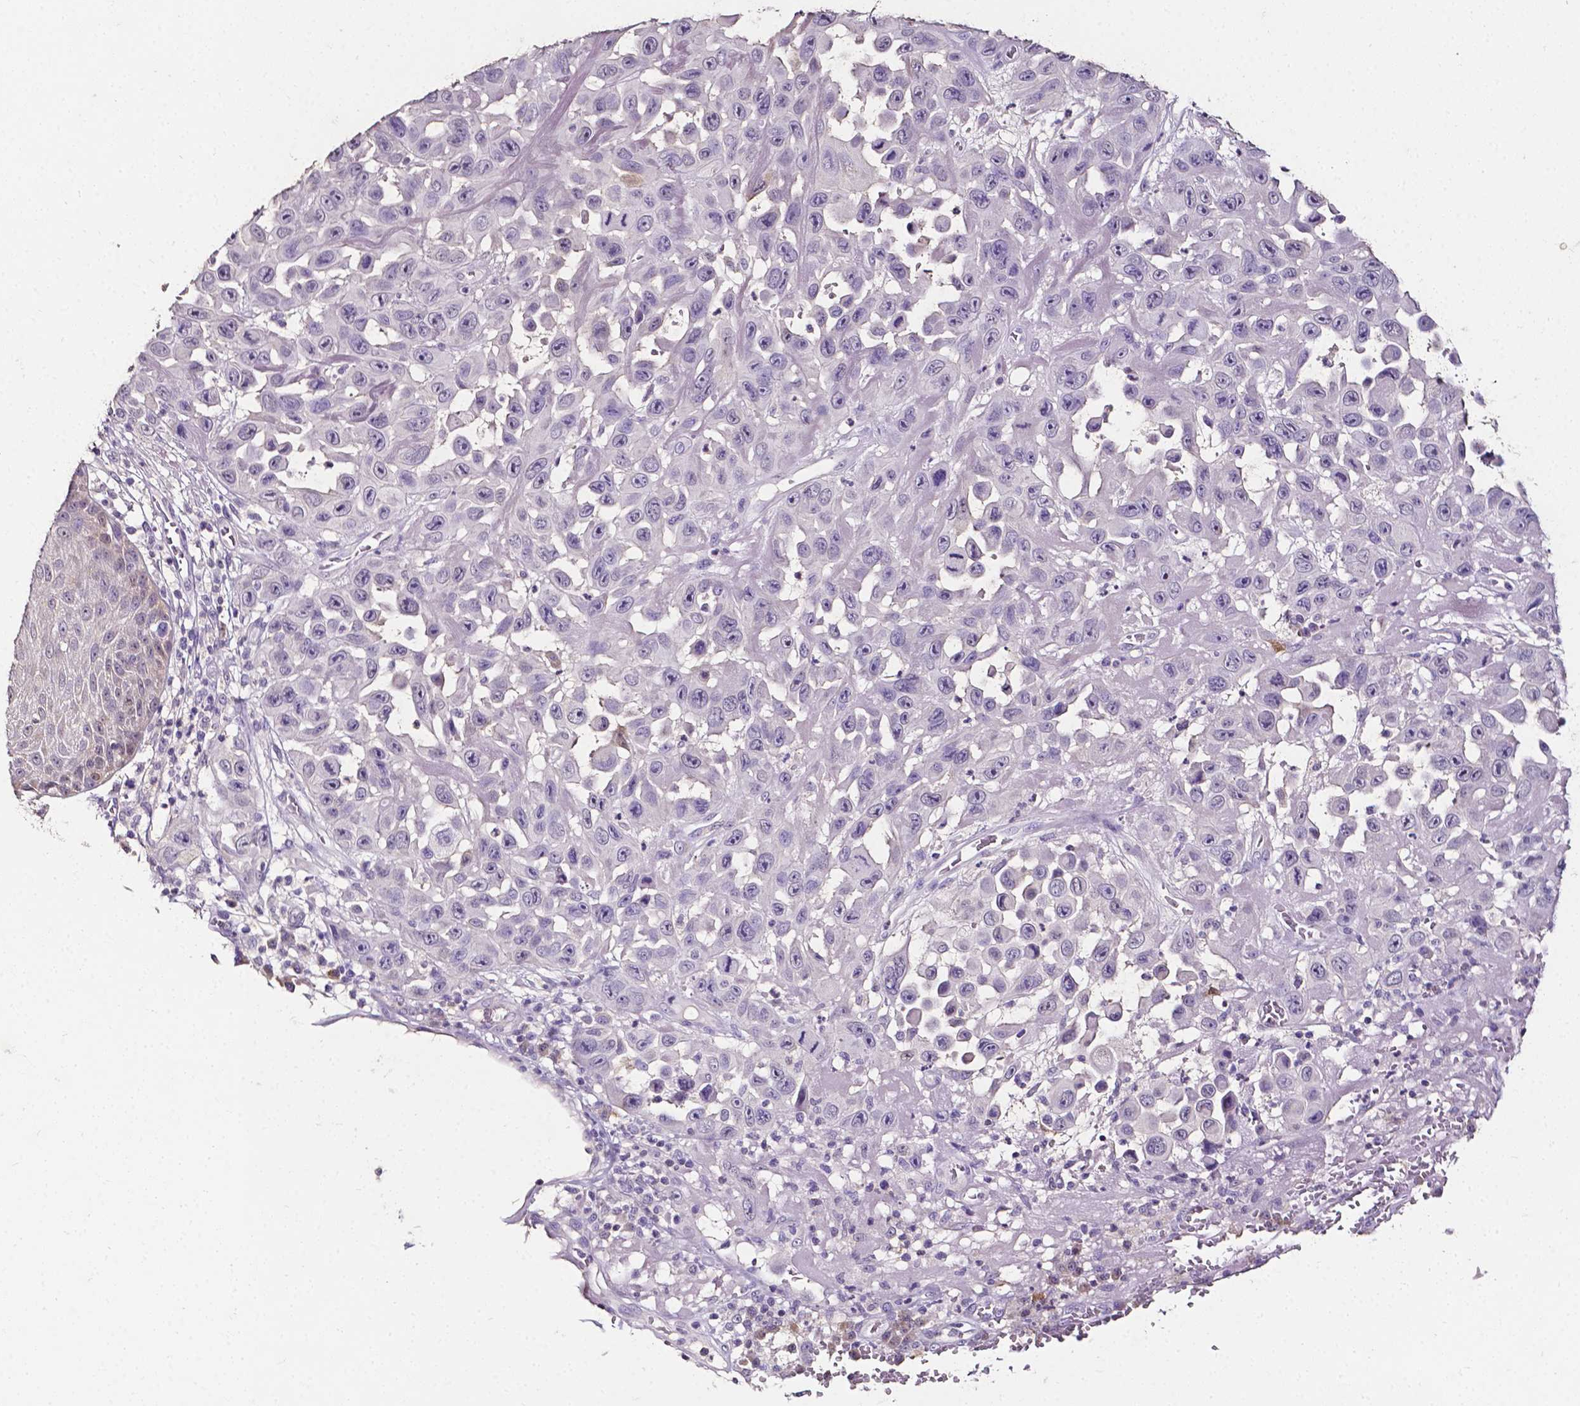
{"staining": {"intensity": "negative", "quantity": "none", "location": "none"}, "tissue": "skin cancer", "cell_type": "Tumor cells", "image_type": "cancer", "snomed": [{"axis": "morphology", "description": "Squamous cell carcinoma, NOS"}, {"axis": "topography", "description": "Skin"}], "caption": "Histopathology image shows no significant protein expression in tumor cells of skin squamous cell carcinoma.", "gene": "PSAT1", "patient": {"sex": "male", "age": 81}}